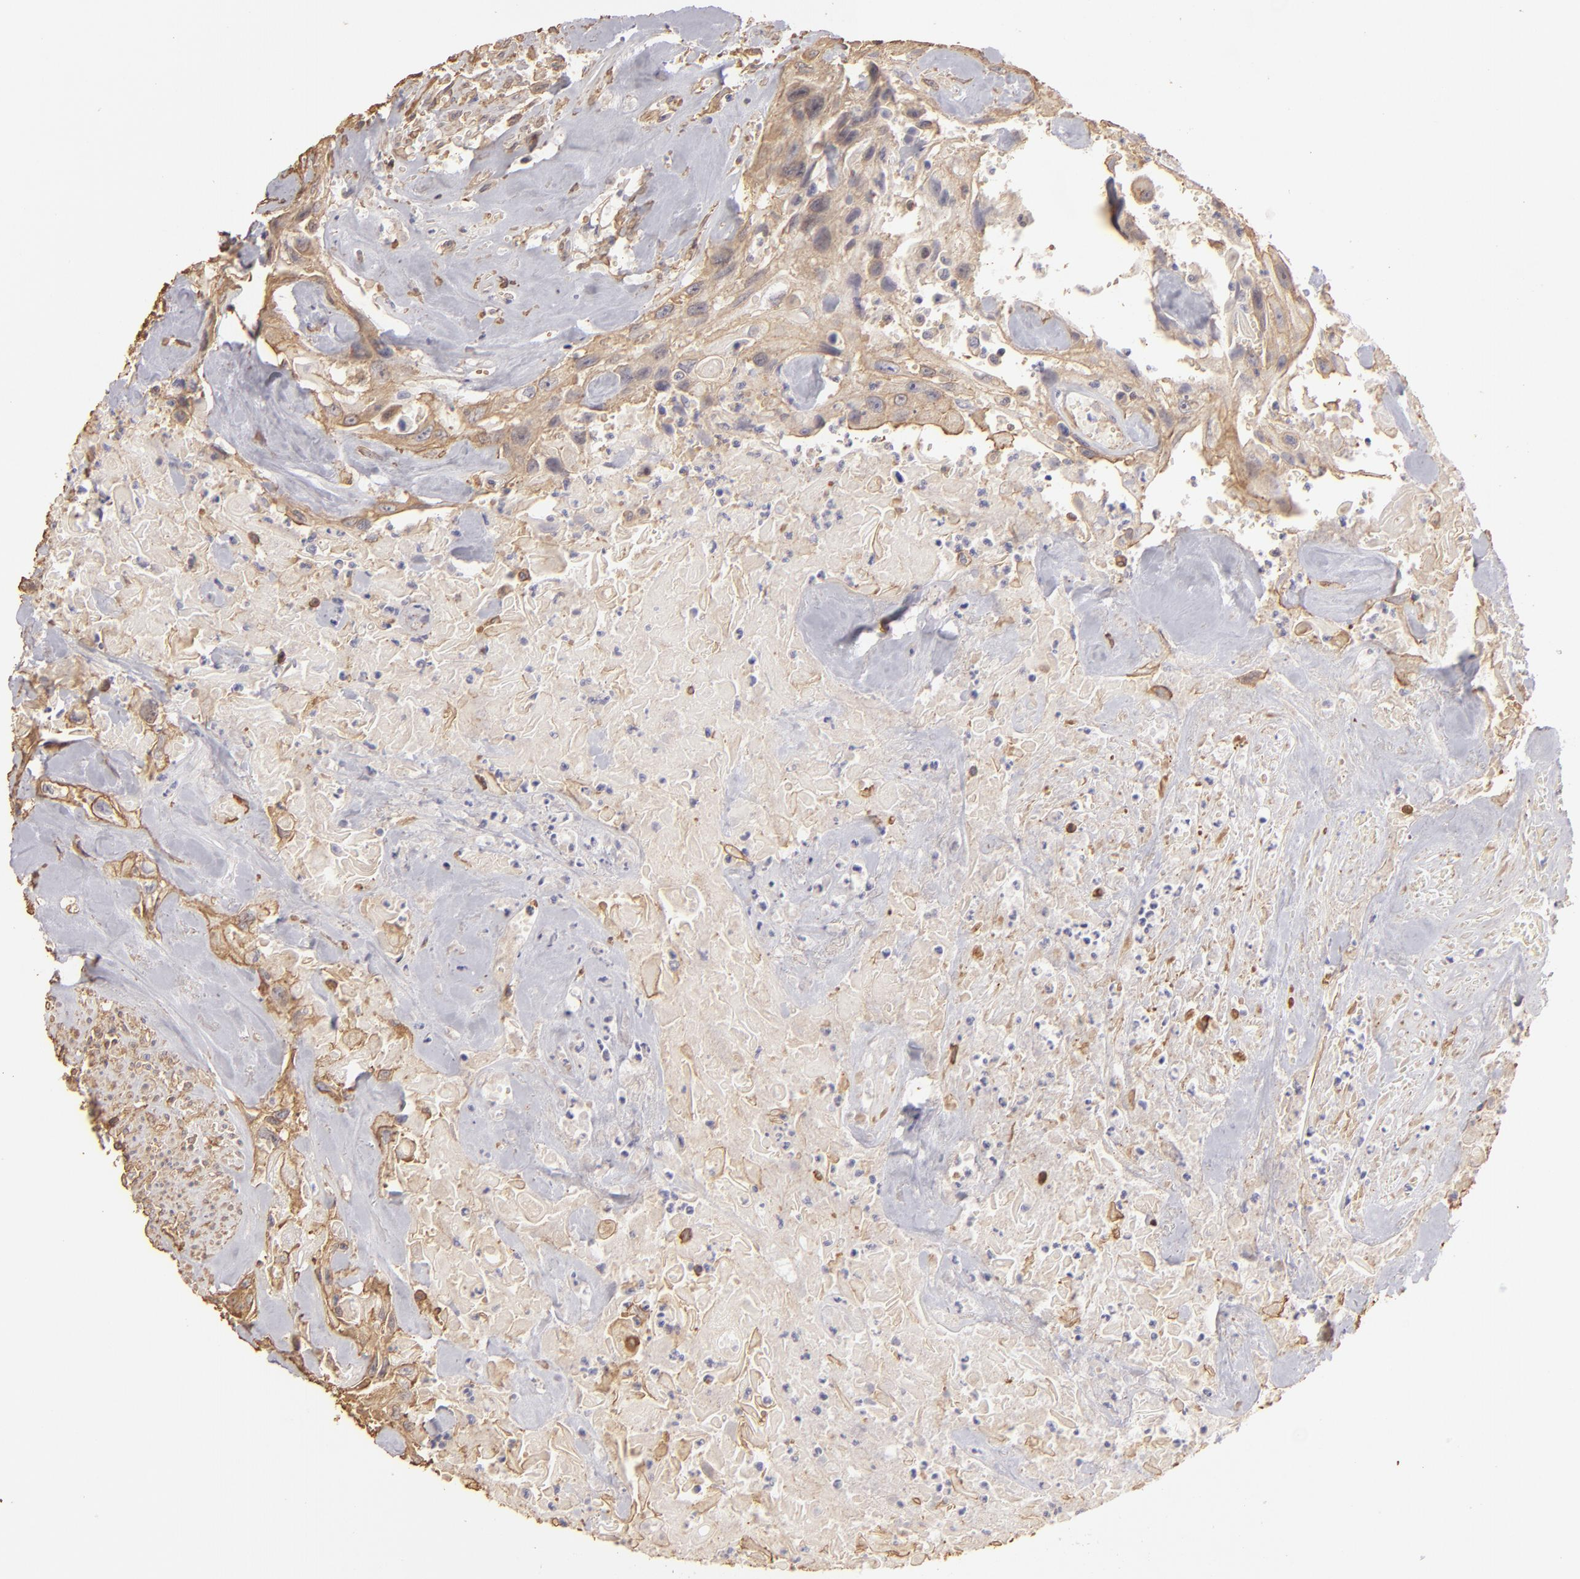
{"staining": {"intensity": "weak", "quantity": ">75%", "location": "cytoplasmic/membranous"}, "tissue": "urothelial cancer", "cell_type": "Tumor cells", "image_type": "cancer", "snomed": [{"axis": "morphology", "description": "Urothelial carcinoma, High grade"}, {"axis": "topography", "description": "Urinary bladder"}], "caption": "High-magnification brightfield microscopy of urothelial cancer stained with DAB (brown) and counterstained with hematoxylin (blue). tumor cells exhibit weak cytoplasmic/membranous positivity is identified in about>75% of cells.", "gene": "HSPB6", "patient": {"sex": "female", "age": 84}}